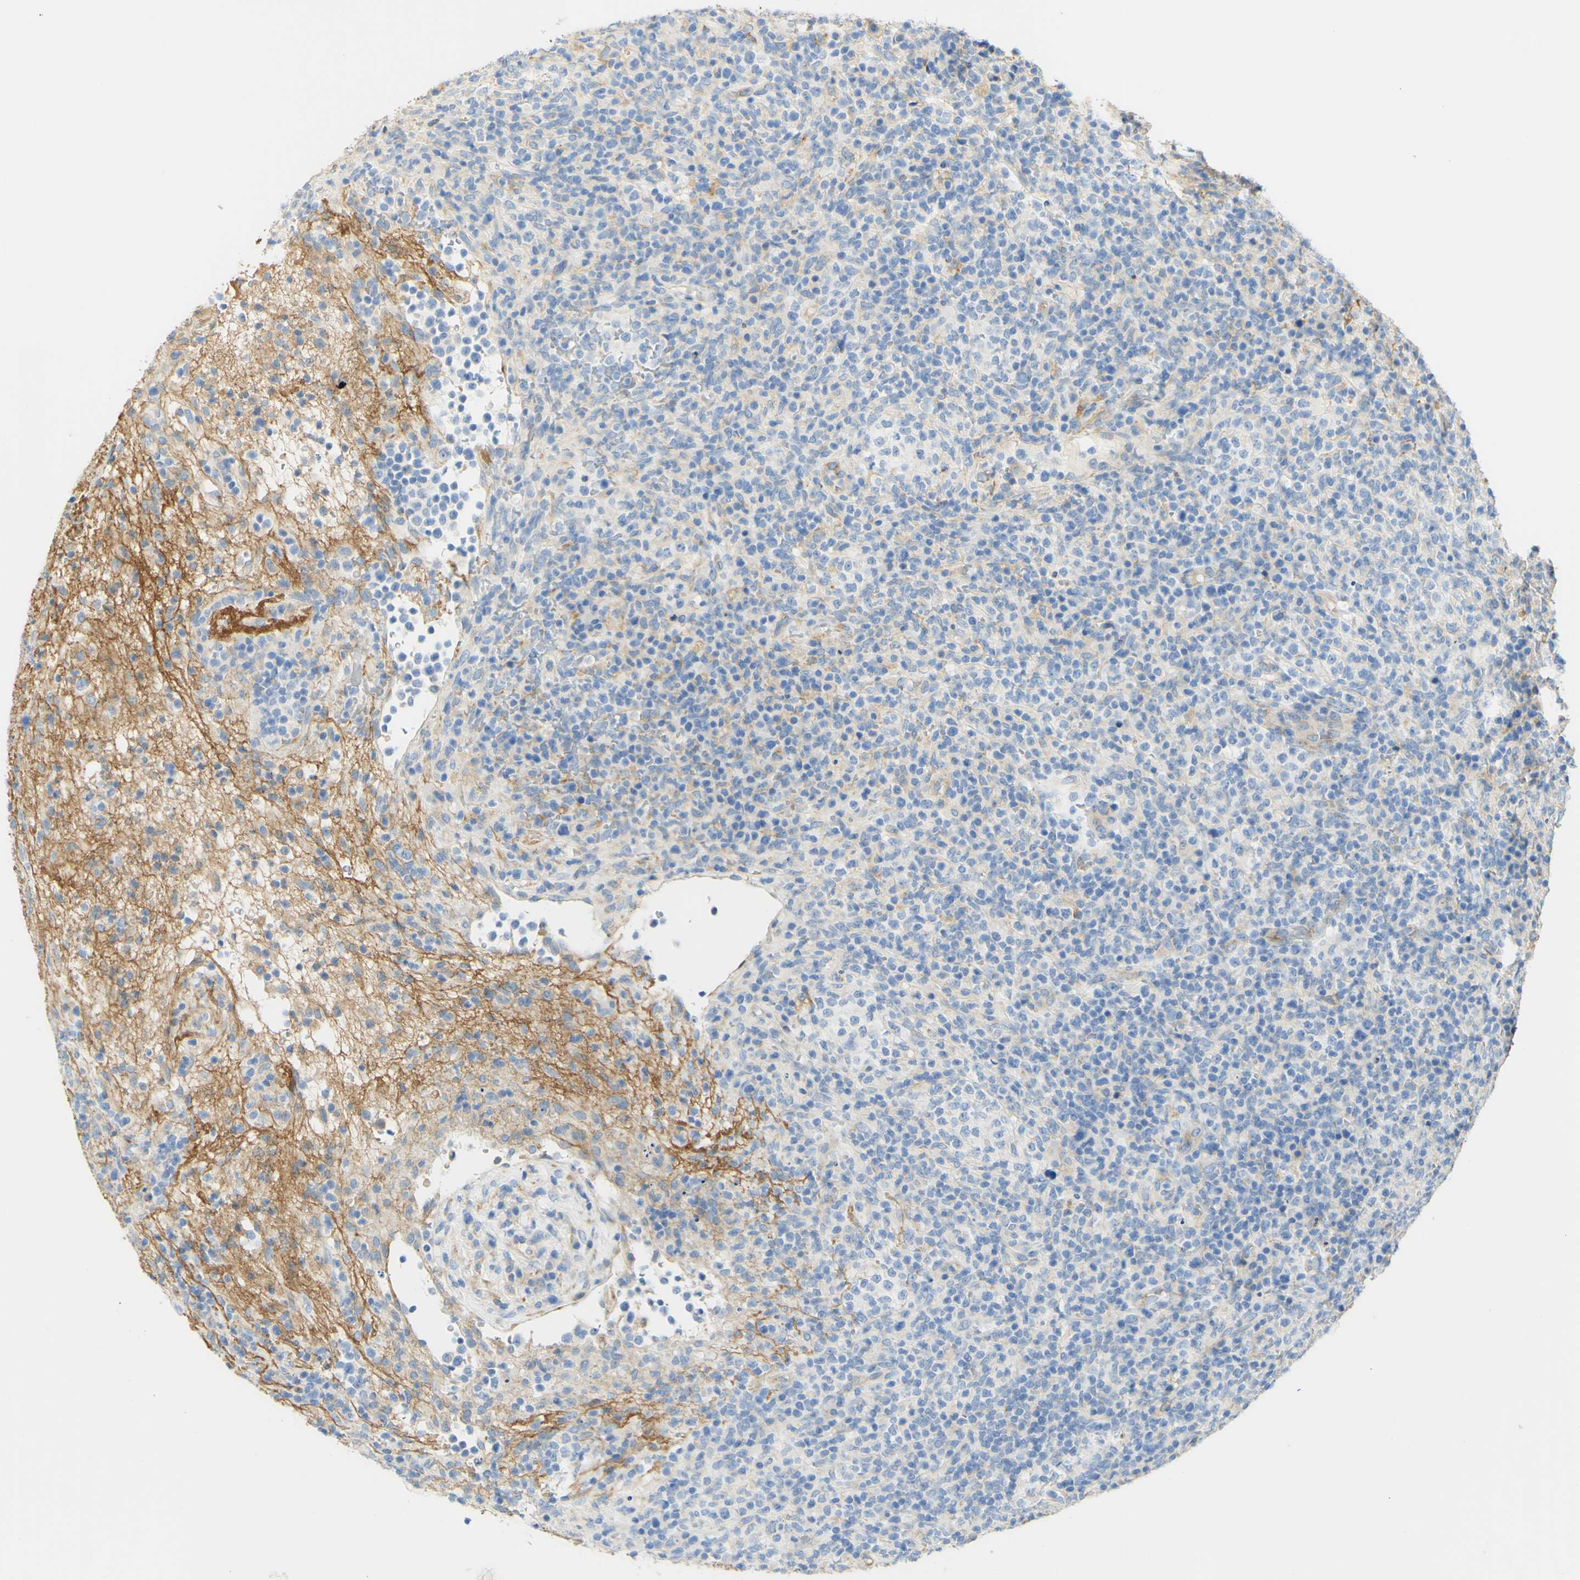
{"staining": {"intensity": "weak", "quantity": "<25%", "location": "cytoplasmic/membranous"}, "tissue": "lymphoma", "cell_type": "Tumor cells", "image_type": "cancer", "snomed": [{"axis": "morphology", "description": "Malignant lymphoma, non-Hodgkin's type, High grade"}, {"axis": "topography", "description": "Lymph node"}], "caption": "This is a histopathology image of immunohistochemistry staining of lymphoma, which shows no positivity in tumor cells.", "gene": "FCGRT", "patient": {"sex": "female", "age": 76}}